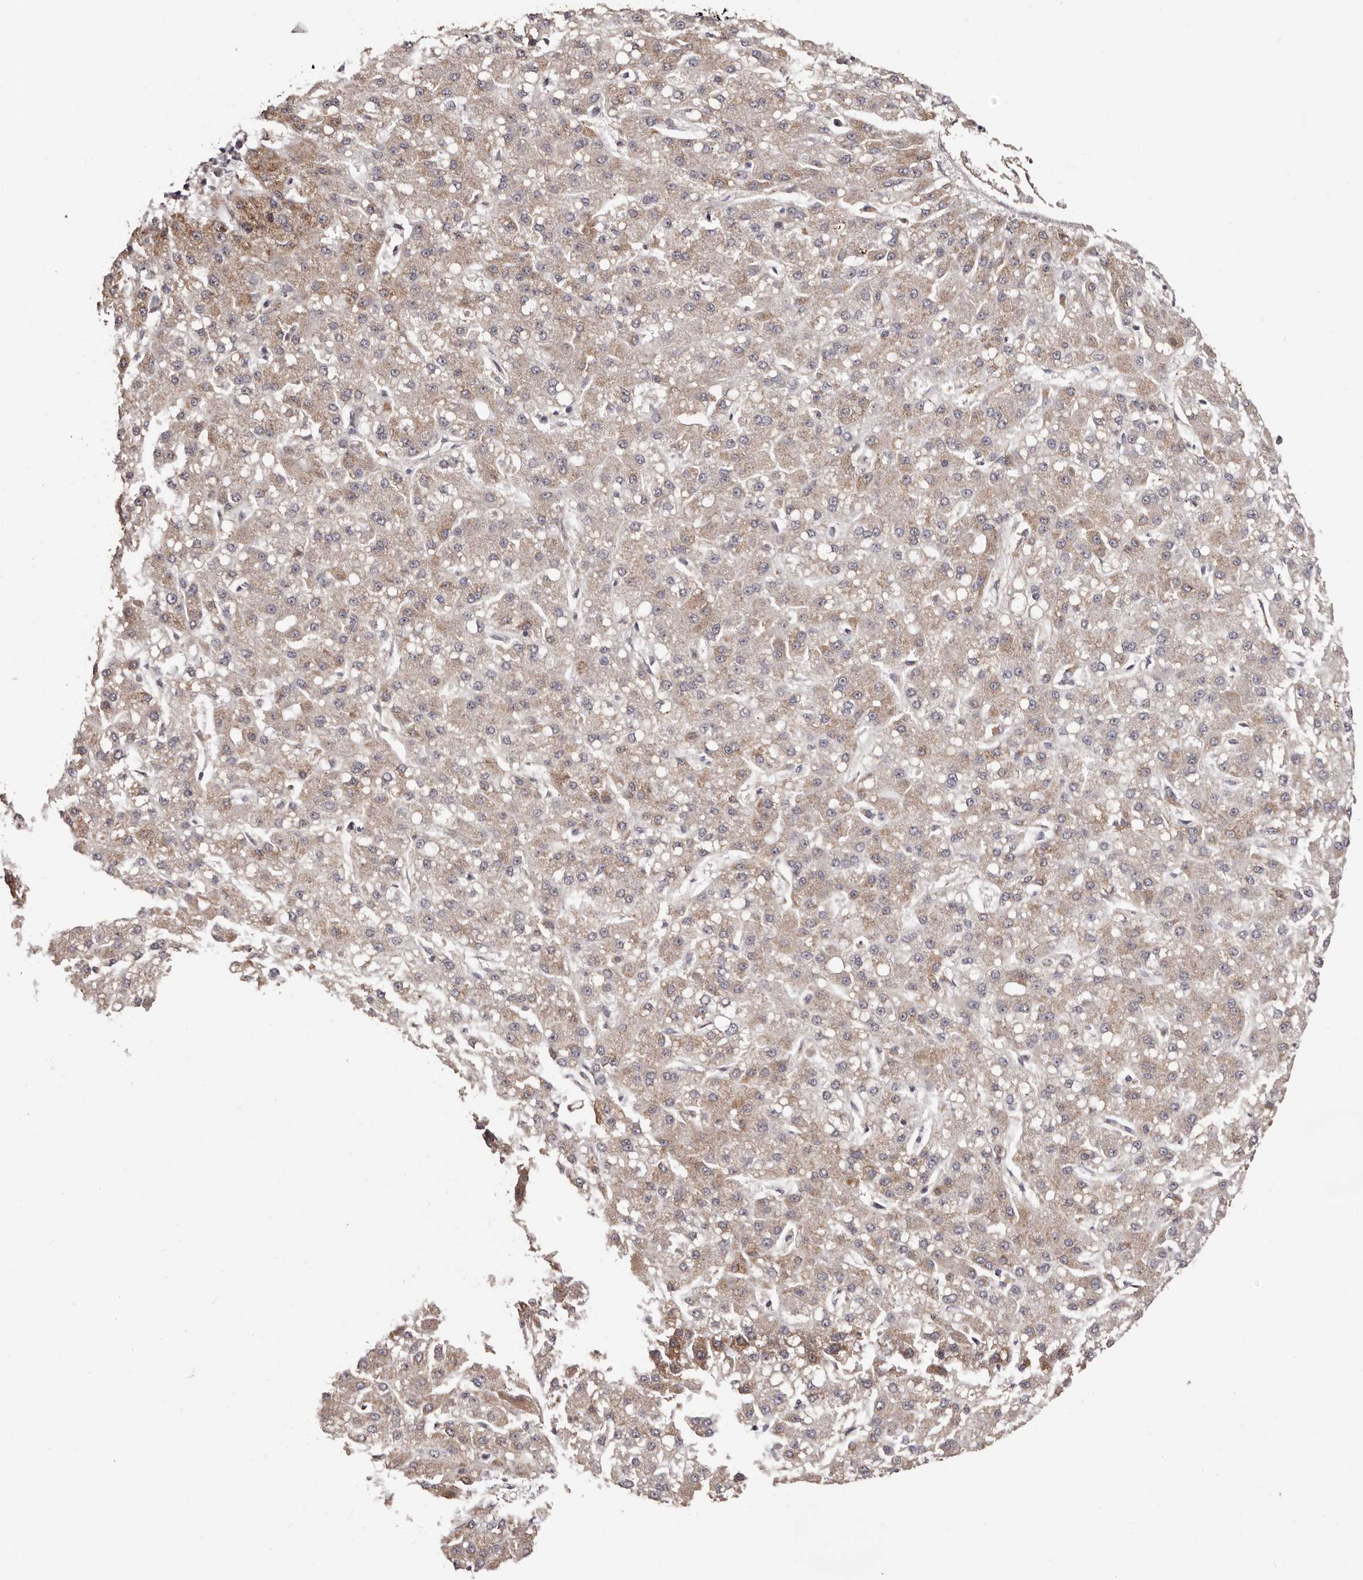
{"staining": {"intensity": "weak", "quantity": ">75%", "location": "cytoplasmic/membranous"}, "tissue": "liver cancer", "cell_type": "Tumor cells", "image_type": "cancer", "snomed": [{"axis": "morphology", "description": "Carcinoma, Hepatocellular, NOS"}, {"axis": "topography", "description": "Liver"}], "caption": "Immunohistochemical staining of liver cancer displays low levels of weak cytoplasmic/membranous expression in about >75% of tumor cells.", "gene": "NOL12", "patient": {"sex": "male", "age": 67}}